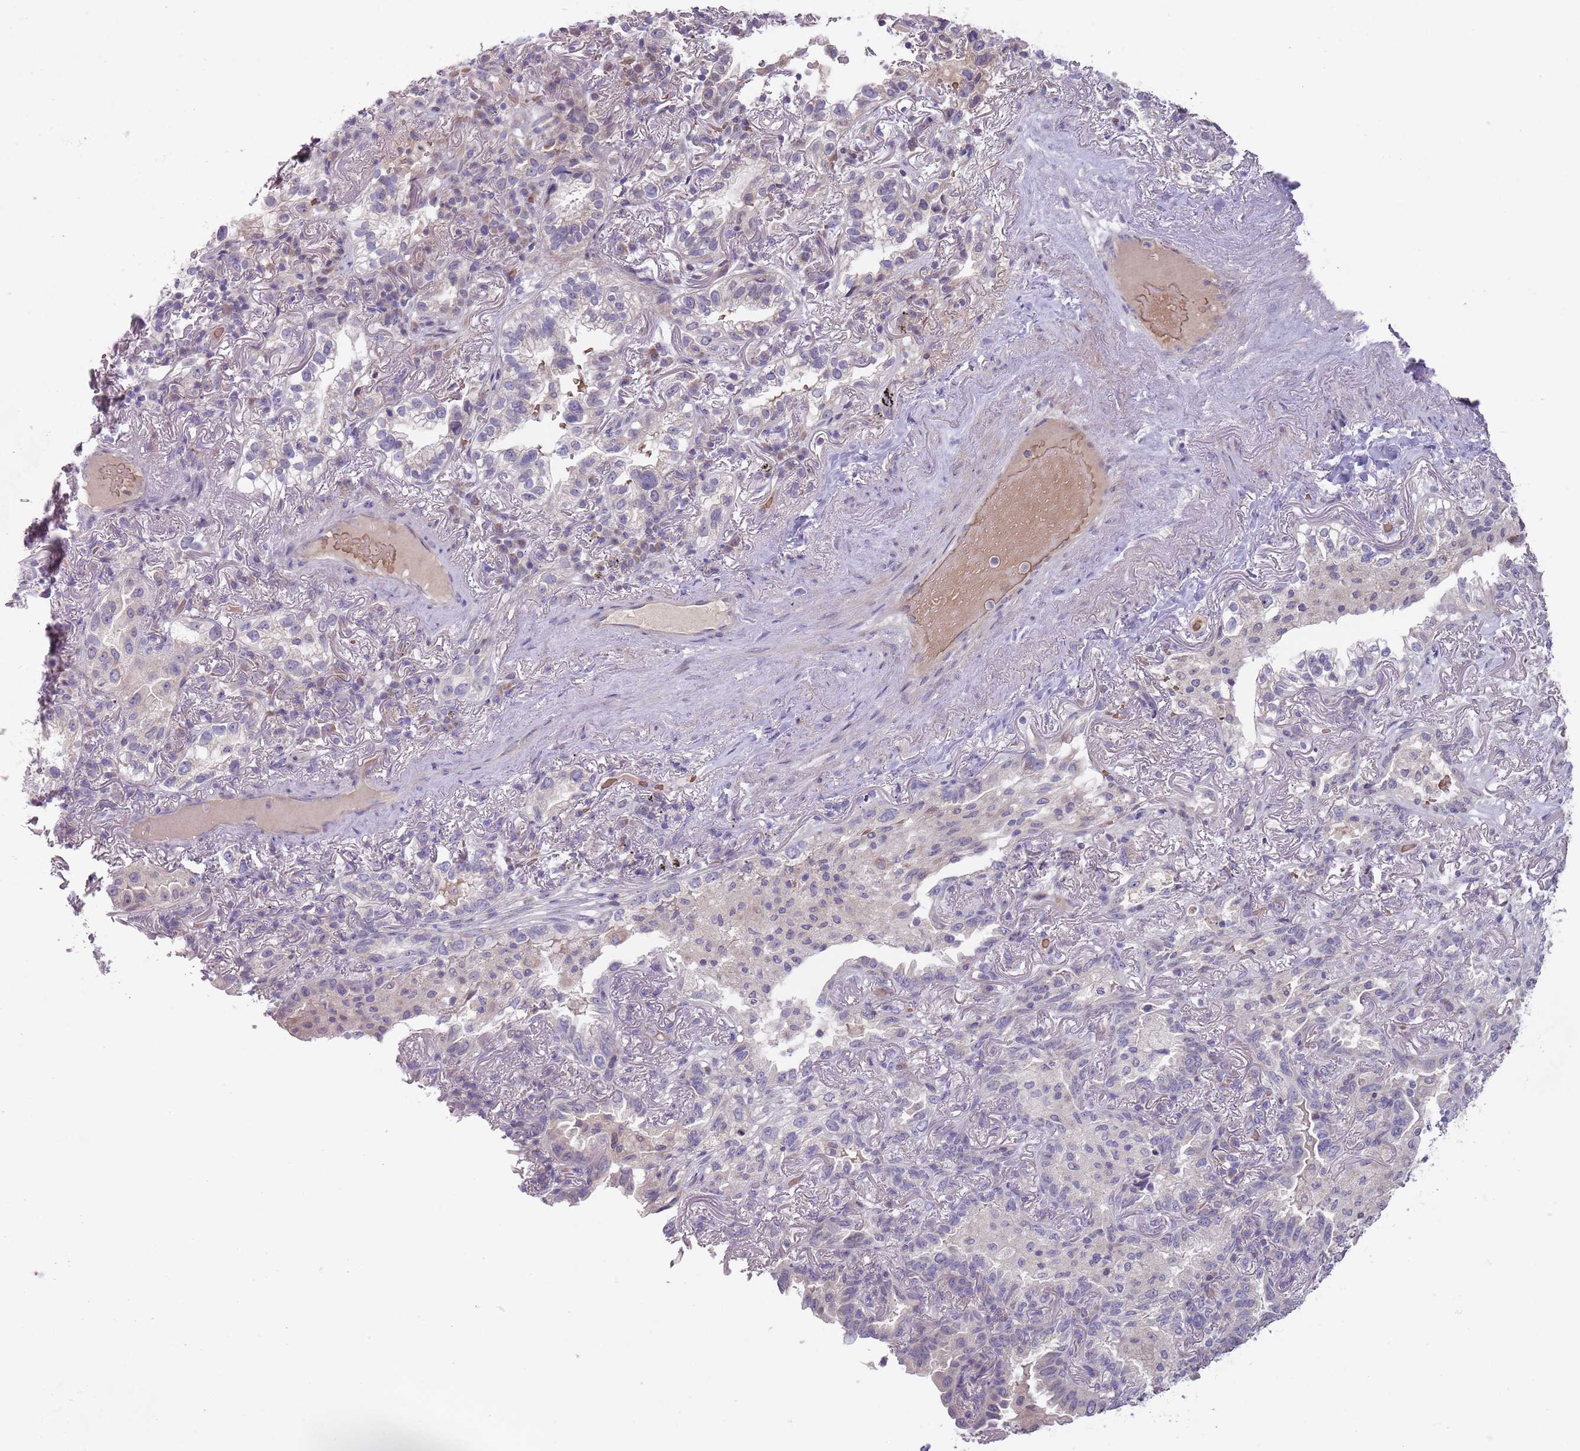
{"staining": {"intensity": "negative", "quantity": "none", "location": "none"}, "tissue": "lung cancer", "cell_type": "Tumor cells", "image_type": "cancer", "snomed": [{"axis": "morphology", "description": "Adenocarcinoma, NOS"}, {"axis": "topography", "description": "Lung"}], "caption": "This is an IHC micrograph of human lung cancer (adenocarcinoma). There is no positivity in tumor cells.", "gene": "PRAC1", "patient": {"sex": "female", "age": 69}}